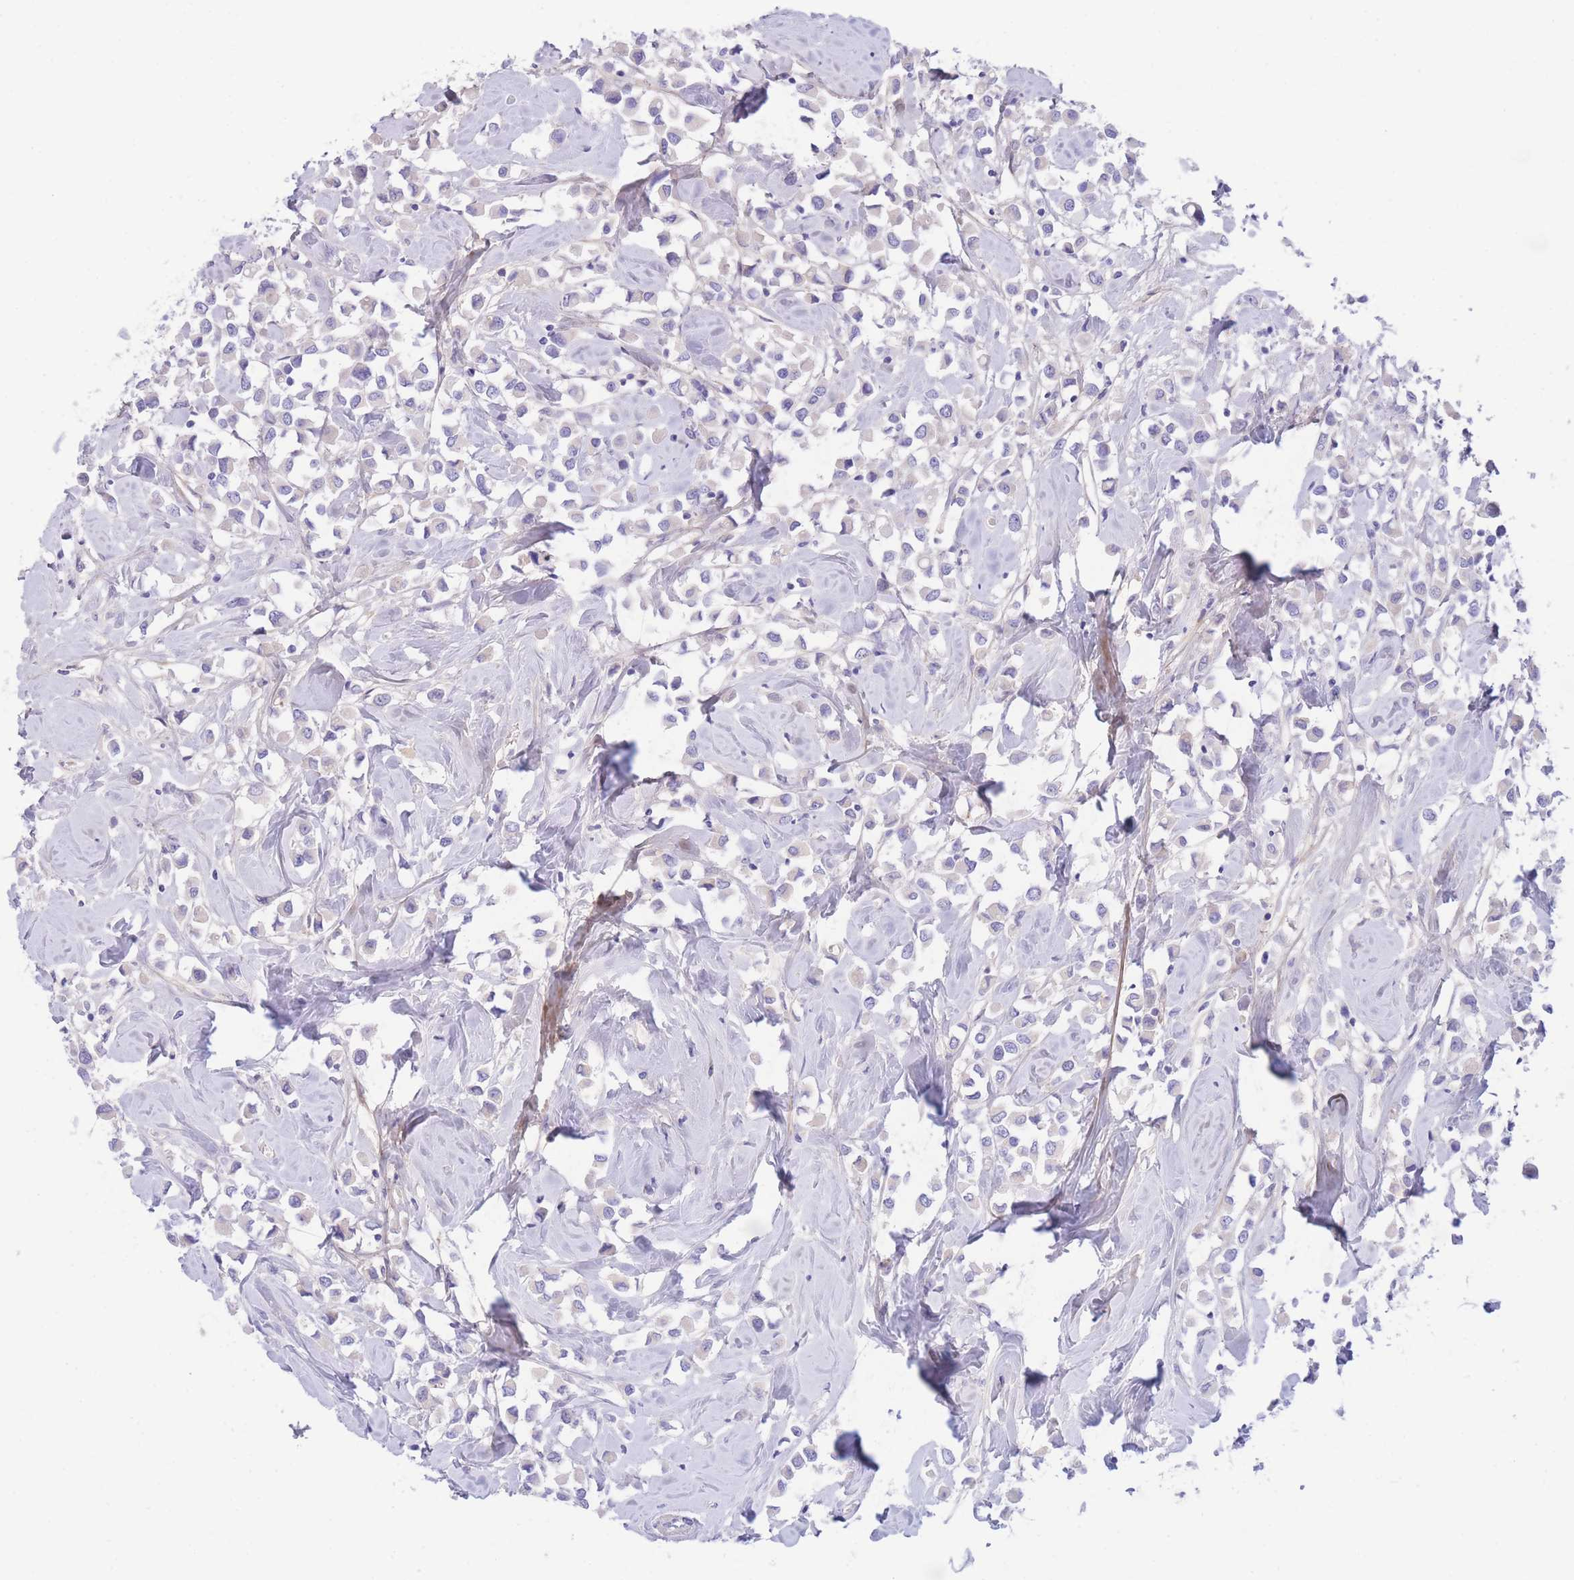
{"staining": {"intensity": "negative", "quantity": "none", "location": "none"}, "tissue": "breast cancer", "cell_type": "Tumor cells", "image_type": "cancer", "snomed": [{"axis": "morphology", "description": "Duct carcinoma"}, {"axis": "topography", "description": "Breast"}], "caption": "Breast cancer (invasive ductal carcinoma) was stained to show a protein in brown. There is no significant staining in tumor cells.", "gene": "PCDHB3", "patient": {"sex": "female", "age": 61}}